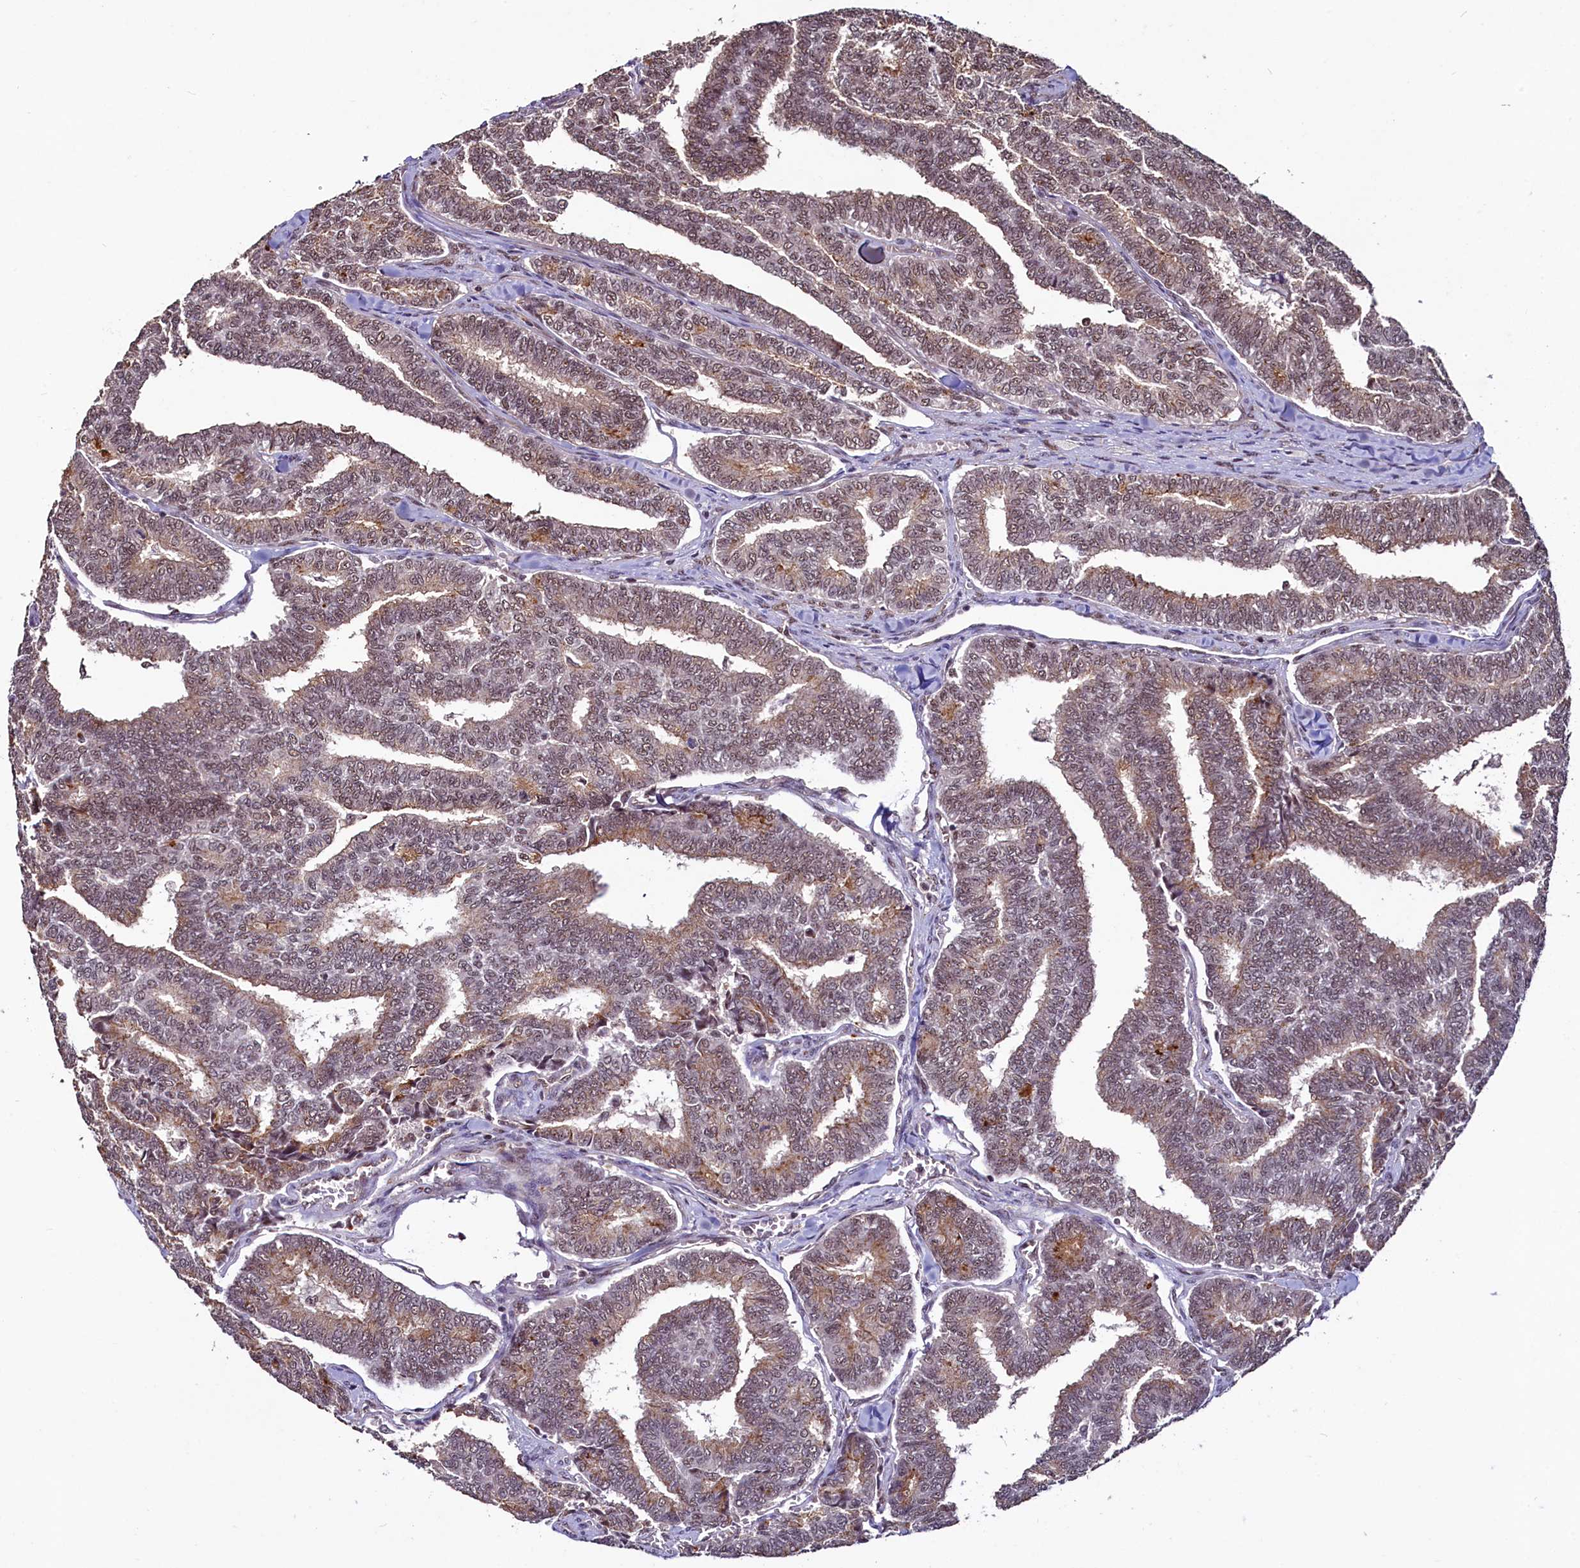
{"staining": {"intensity": "weak", "quantity": ">75%", "location": "cytoplasmic/membranous,nuclear"}, "tissue": "thyroid cancer", "cell_type": "Tumor cells", "image_type": "cancer", "snomed": [{"axis": "morphology", "description": "Papillary adenocarcinoma, NOS"}, {"axis": "topography", "description": "Thyroid gland"}], "caption": "High-power microscopy captured an immunohistochemistry (IHC) micrograph of thyroid papillary adenocarcinoma, revealing weak cytoplasmic/membranous and nuclear positivity in approximately >75% of tumor cells.", "gene": "SFSWAP", "patient": {"sex": "female", "age": 35}}